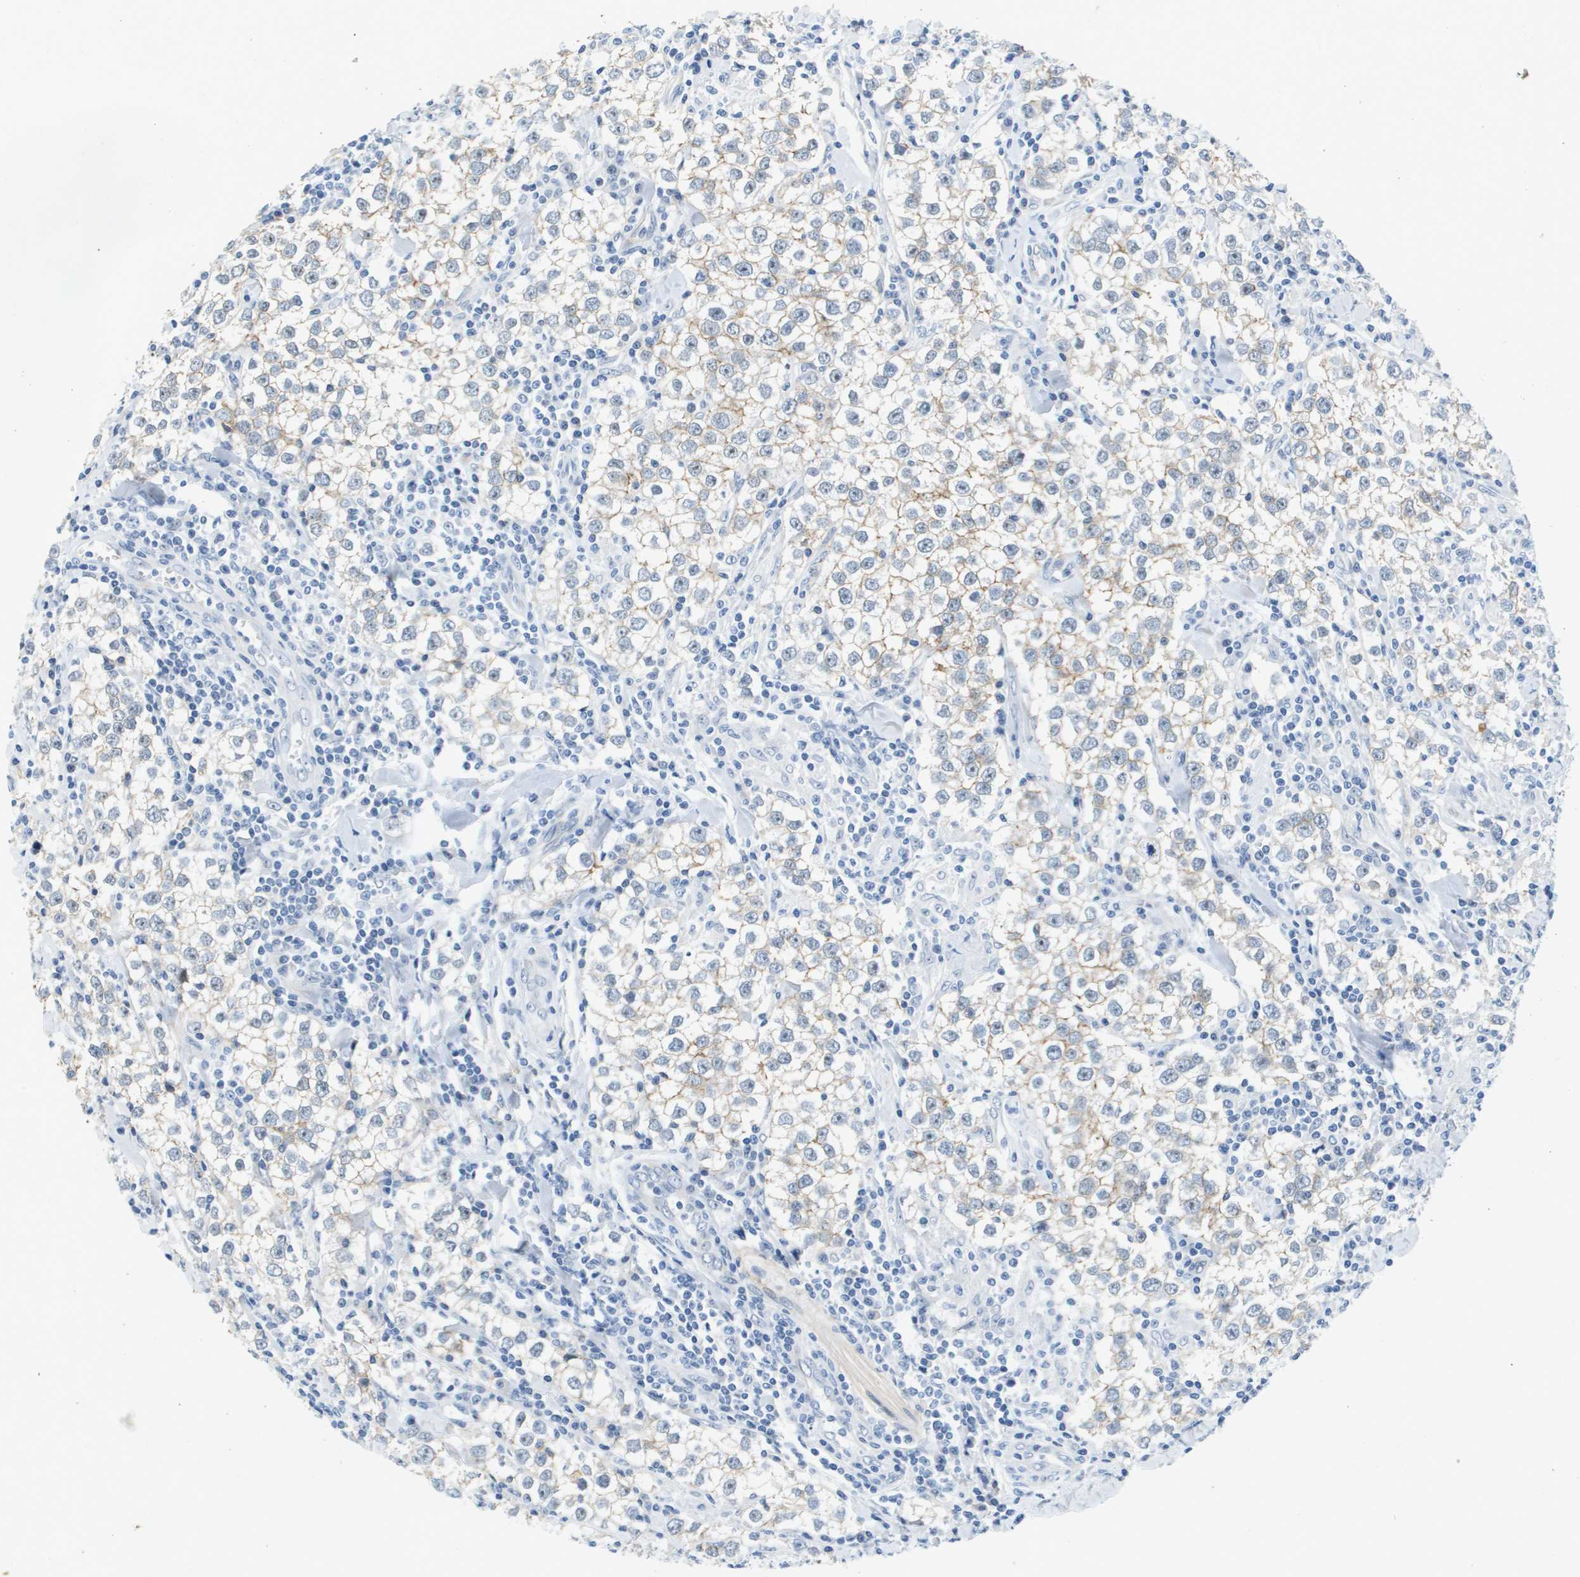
{"staining": {"intensity": "moderate", "quantity": "<25%", "location": "cytoplasmic/membranous"}, "tissue": "testis cancer", "cell_type": "Tumor cells", "image_type": "cancer", "snomed": [{"axis": "morphology", "description": "Seminoma, NOS"}, {"axis": "morphology", "description": "Carcinoma, Embryonal, NOS"}, {"axis": "topography", "description": "Testis"}], "caption": "Seminoma (testis) tissue reveals moderate cytoplasmic/membranous staining in about <25% of tumor cells, visualized by immunohistochemistry.", "gene": "ITGA6", "patient": {"sex": "male", "age": 36}}